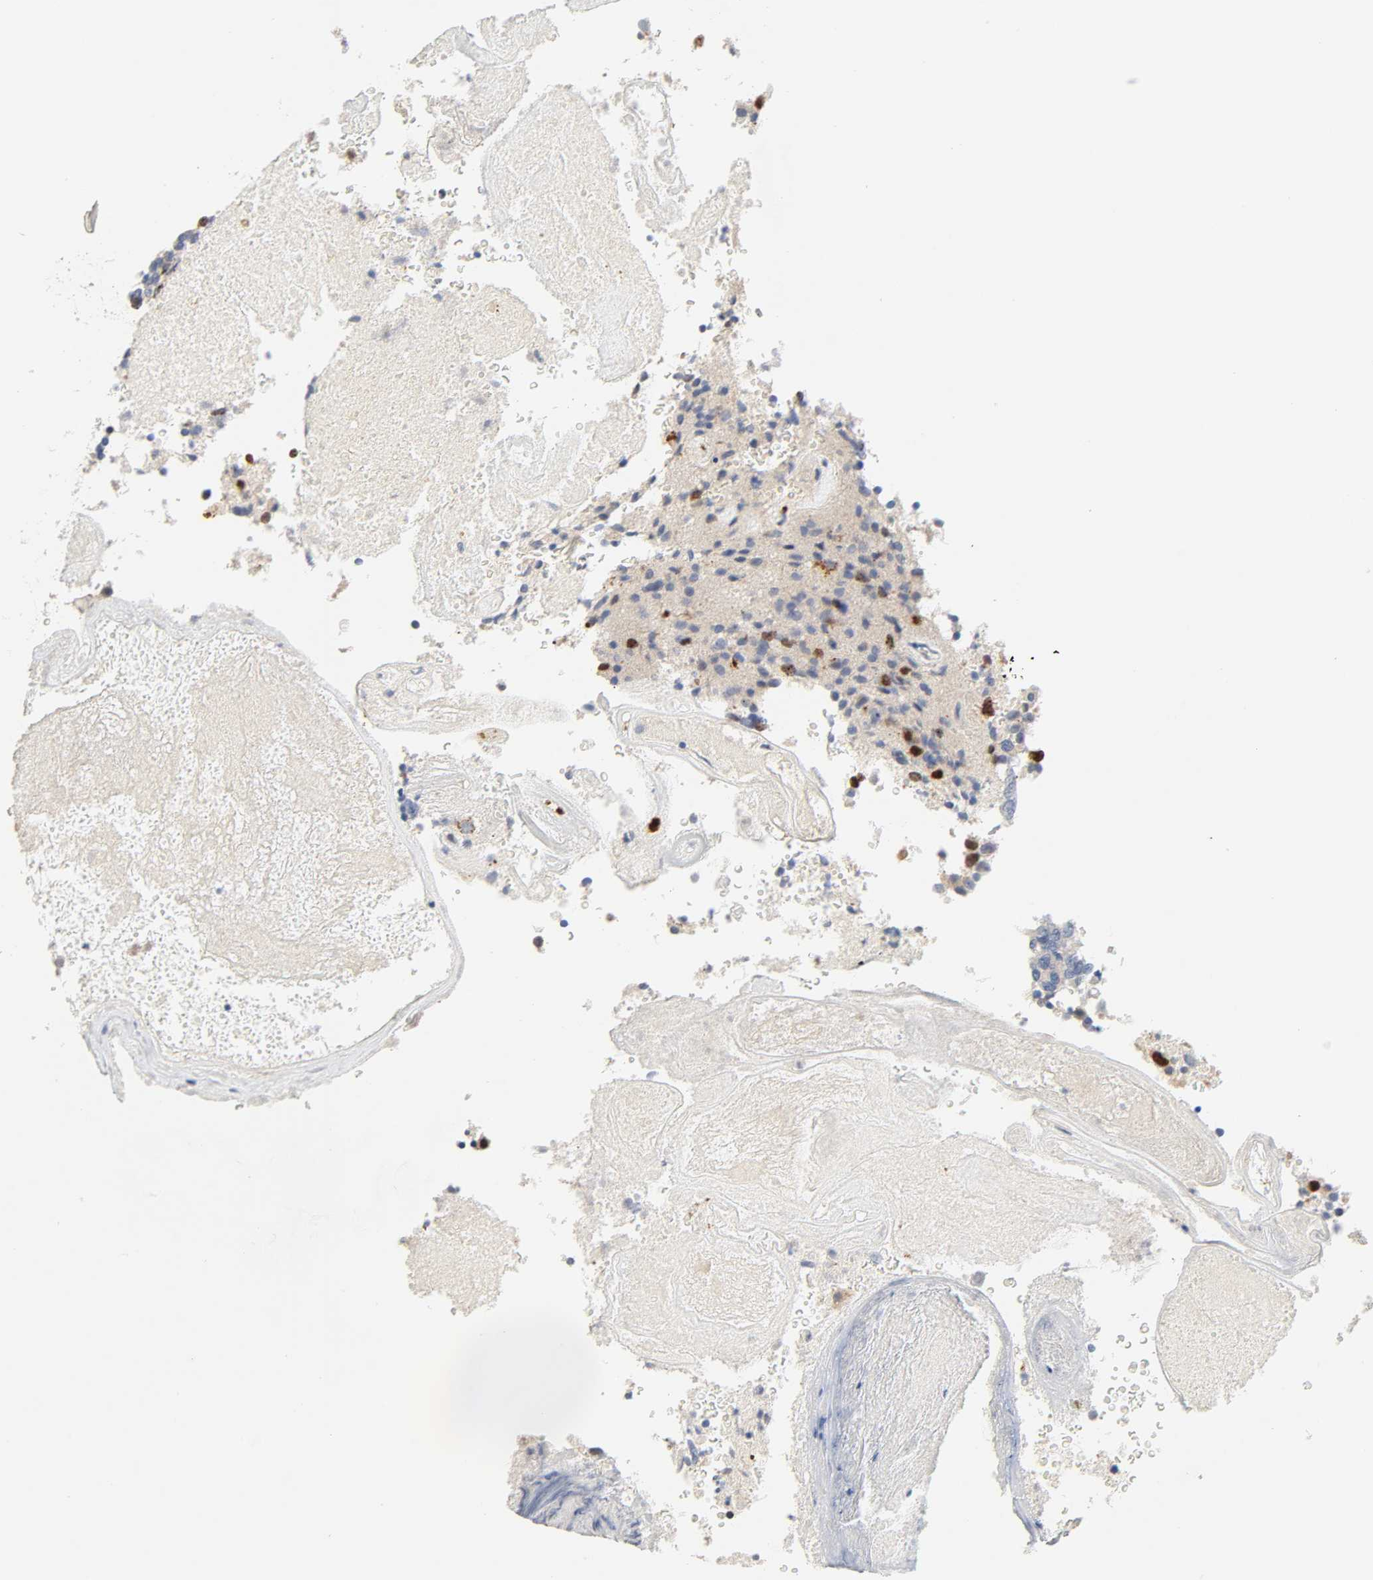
{"staining": {"intensity": "moderate", "quantity": "<25%", "location": "nuclear"}, "tissue": "glioma", "cell_type": "Tumor cells", "image_type": "cancer", "snomed": [{"axis": "morphology", "description": "Normal tissue, NOS"}, {"axis": "morphology", "description": "Glioma, malignant, High grade"}, {"axis": "topography", "description": "Cerebral cortex"}], "caption": "Tumor cells show low levels of moderate nuclear expression in about <25% of cells in human glioma.", "gene": "BIRC5", "patient": {"sex": "male", "age": 75}}